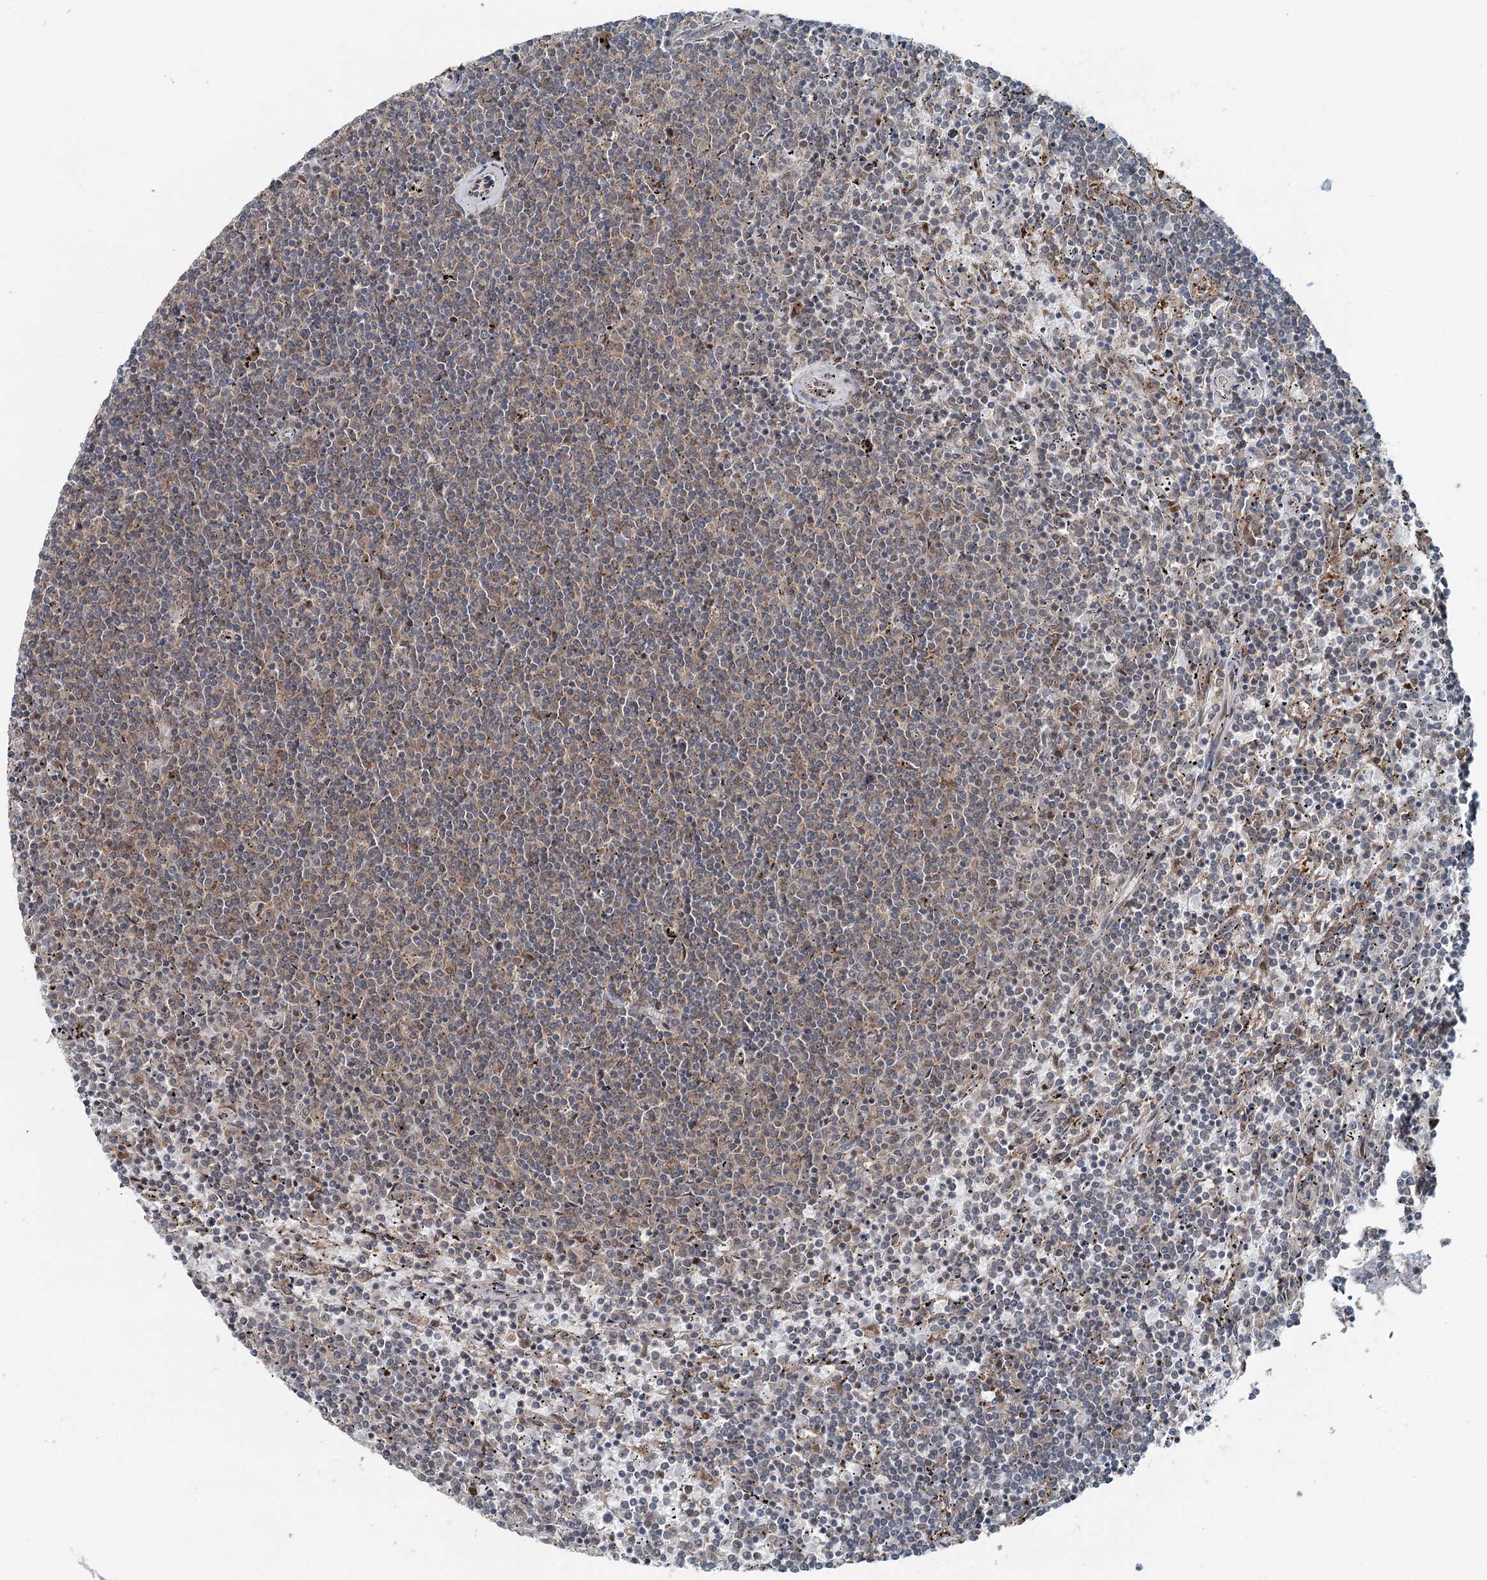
{"staining": {"intensity": "negative", "quantity": "none", "location": "none"}, "tissue": "lymphoma", "cell_type": "Tumor cells", "image_type": "cancer", "snomed": [{"axis": "morphology", "description": "Malignant lymphoma, non-Hodgkin's type, Low grade"}, {"axis": "topography", "description": "Spleen"}], "caption": "The micrograph exhibits no significant positivity in tumor cells of lymphoma.", "gene": "WAPL", "patient": {"sex": "female", "age": 50}}